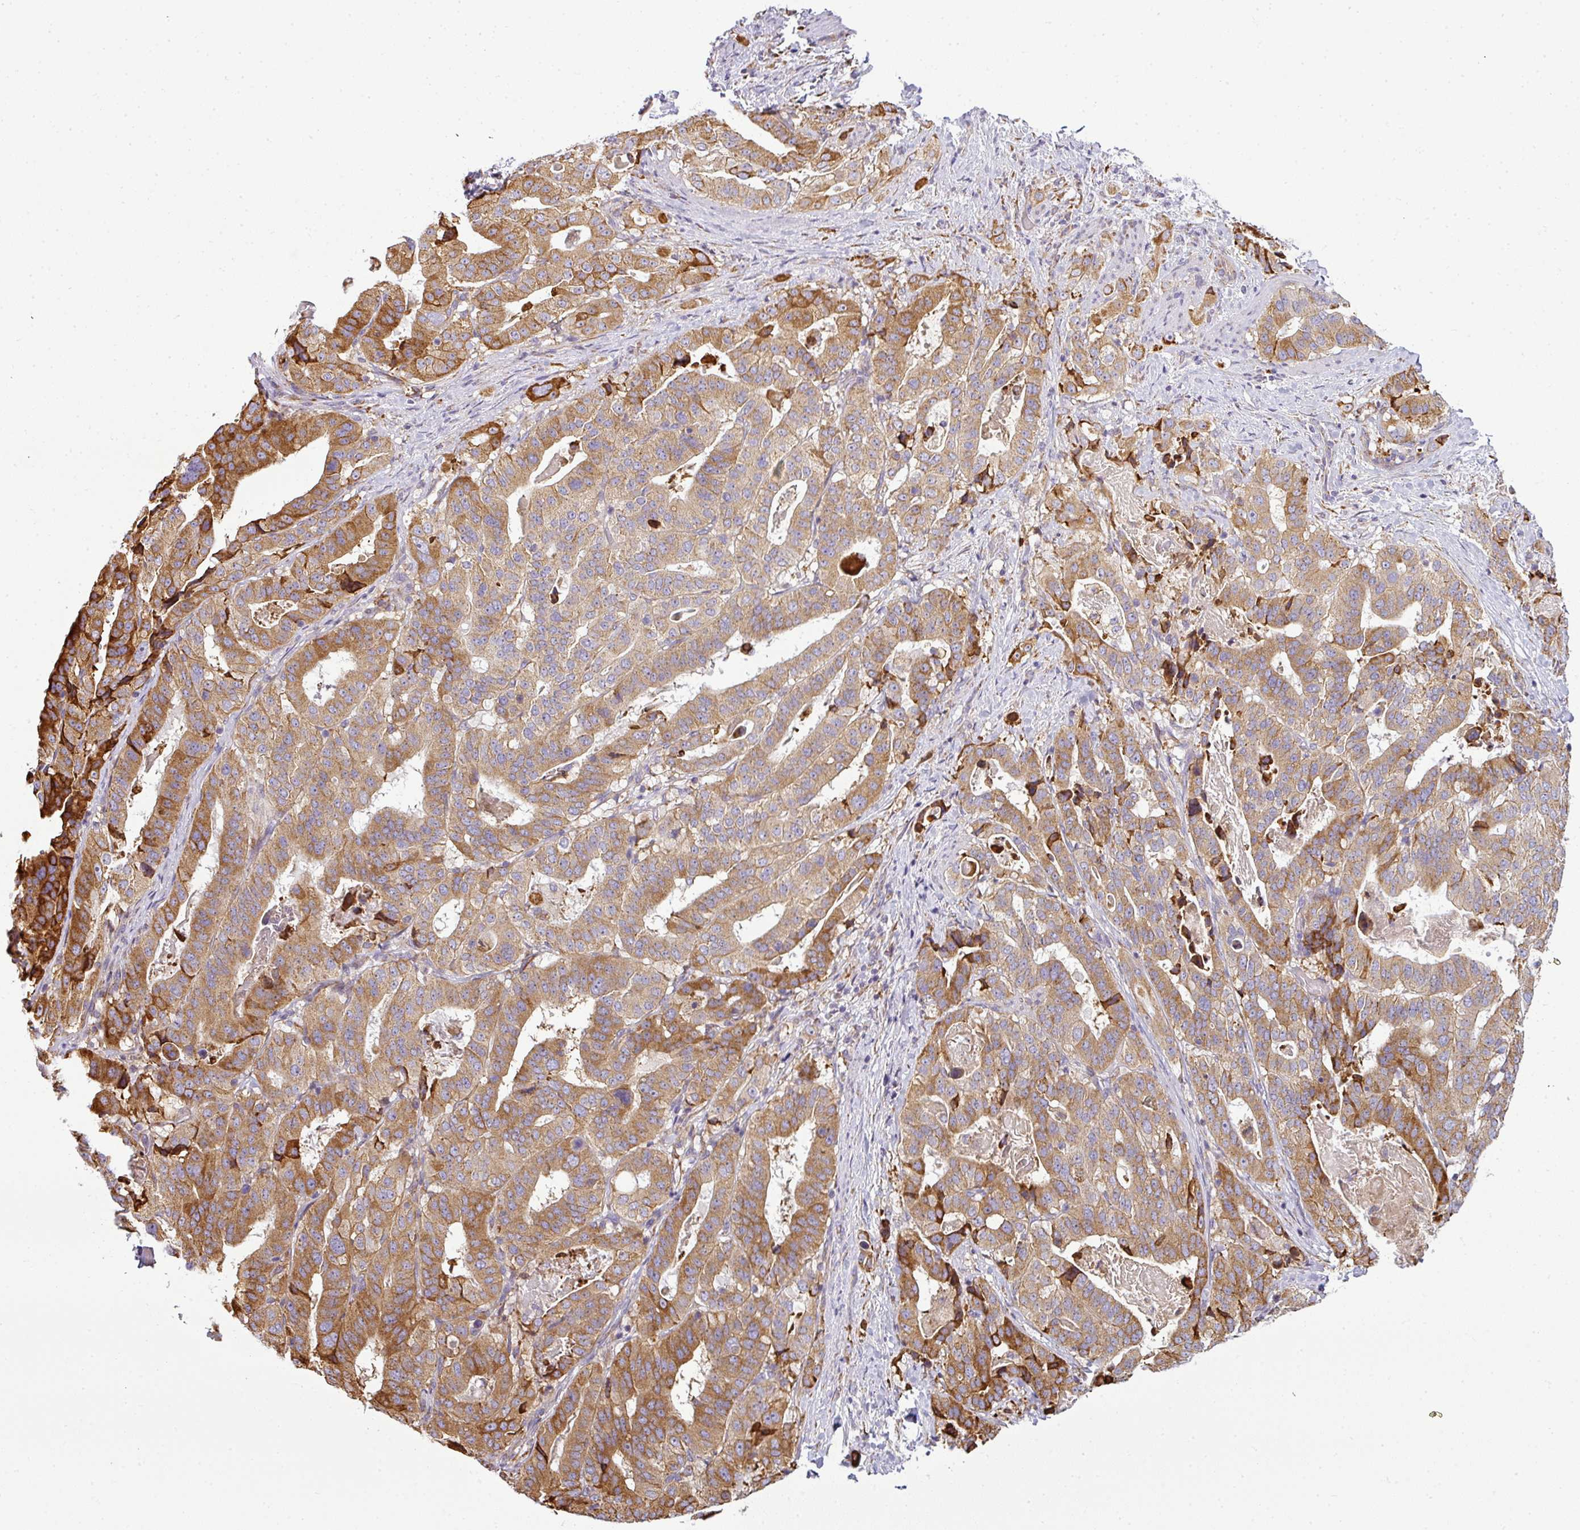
{"staining": {"intensity": "moderate", "quantity": ">75%", "location": "cytoplasmic/membranous"}, "tissue": "stomach cancer", "cell_type": "Tumor cells", "image_type": "cancer", "snomed": [{"axis": "morphology", "description": "Adenocarcinoma, NOS"}, {"axis": "topography", "description": "Stomach"}], "caption": "IHC (DAB (3,3'-diaminobenzidine)) staining of human stomach cancer (adenocarcinoma) demonstrates moderate cytoplasmic/membranous protein positivity in approximately >75% of tumor cells.", "gene": "ANKRD18A", "patient": {"sex": "male", "age": 48}}